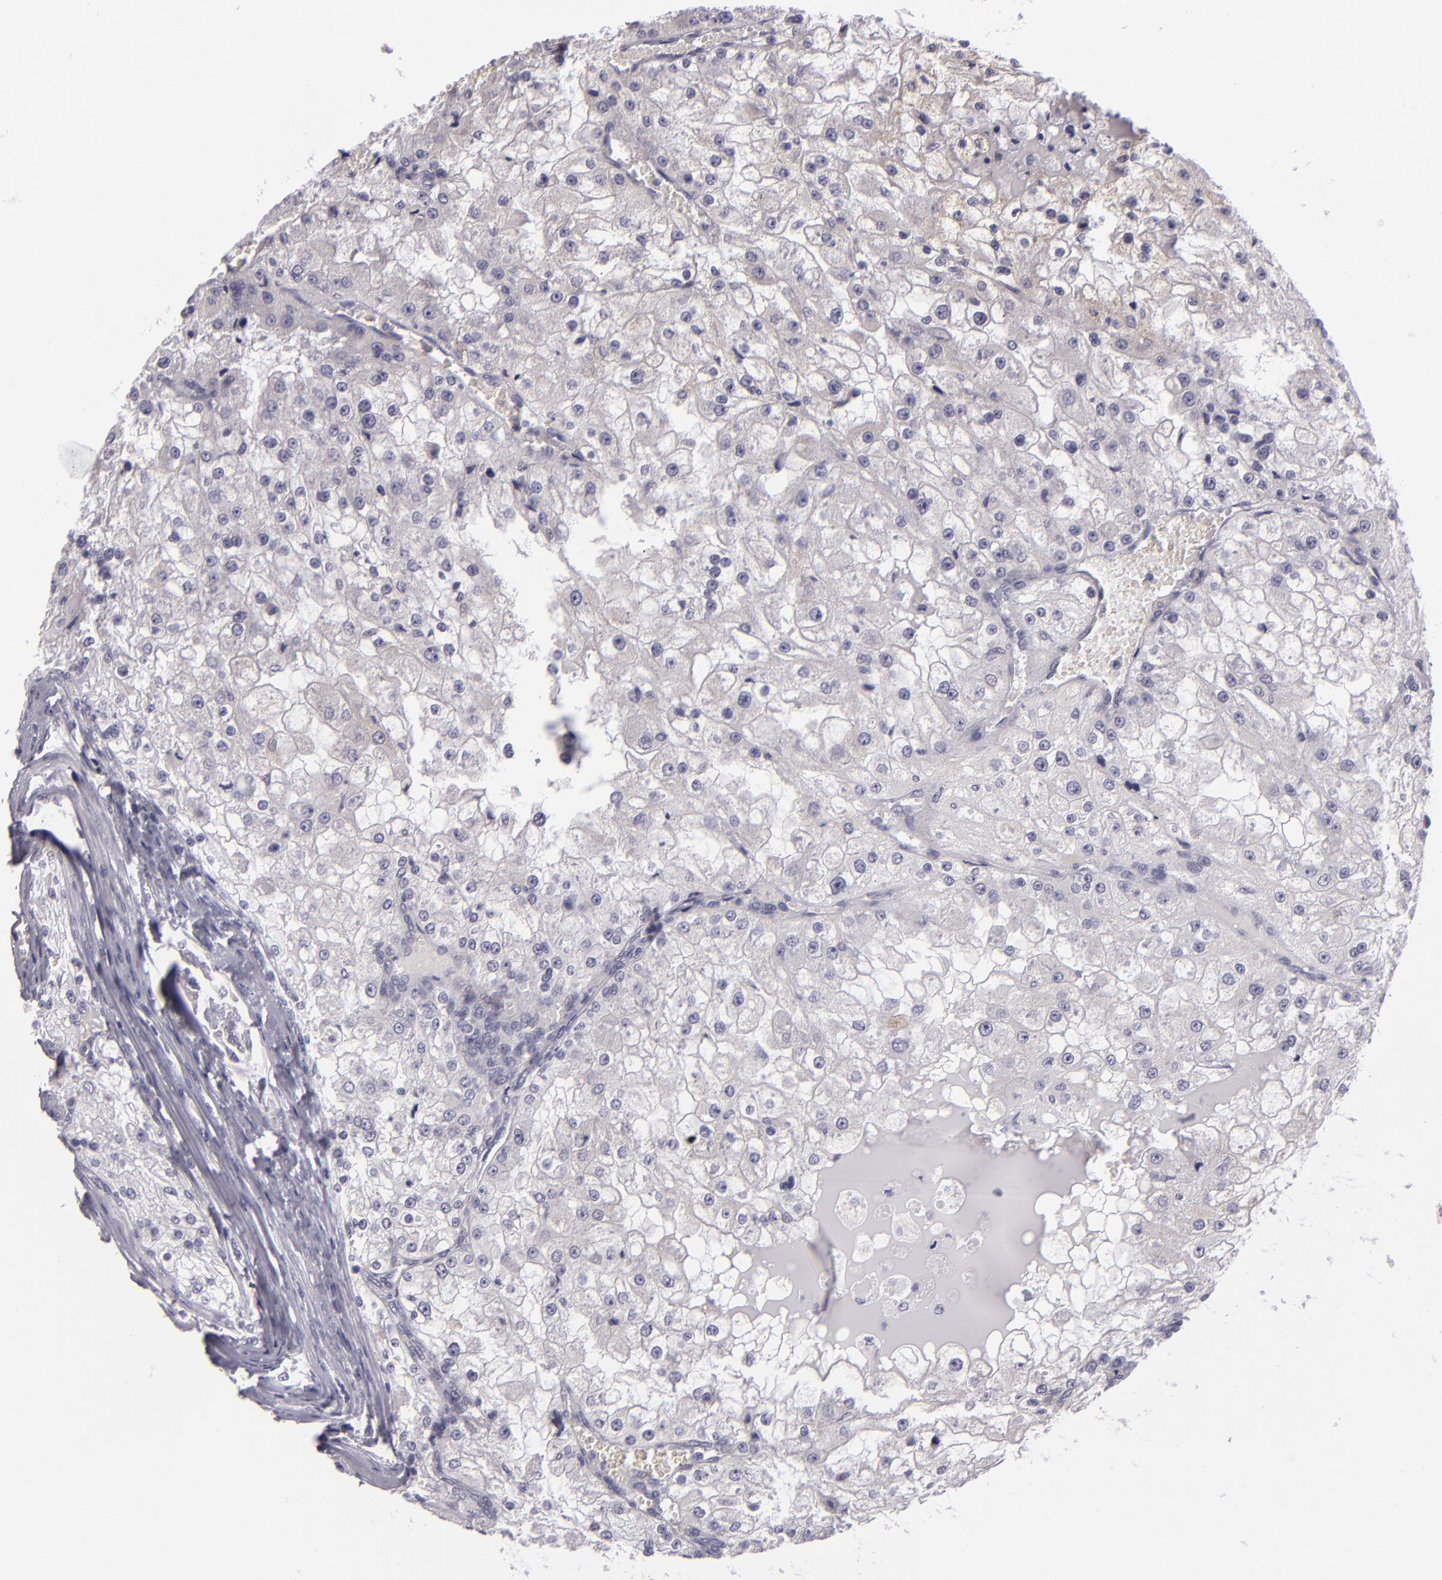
{"staining": {"intensity": "weak", "quantity": "<25%", "location": "cytoplasmic/membranous"}, "tissue": "renal cancer", "cell_type": "Tumor cells", "image_type": "cancer", "snomed": [{"axis": "morphology", "description": "Adenocarcinoma, NOS"}, {"axis": "topography", "description": "Kidney"}], "caption": "Immunohistochemical staining of renal cancer (adenocarcinoma) demonstrates no significant staining in tumor cells. (Brightfield microscopy of DAB immunohistochemistry at high magnification).", "gene": "EGFL6", "patient": {"sex": "female", "age": 74}}